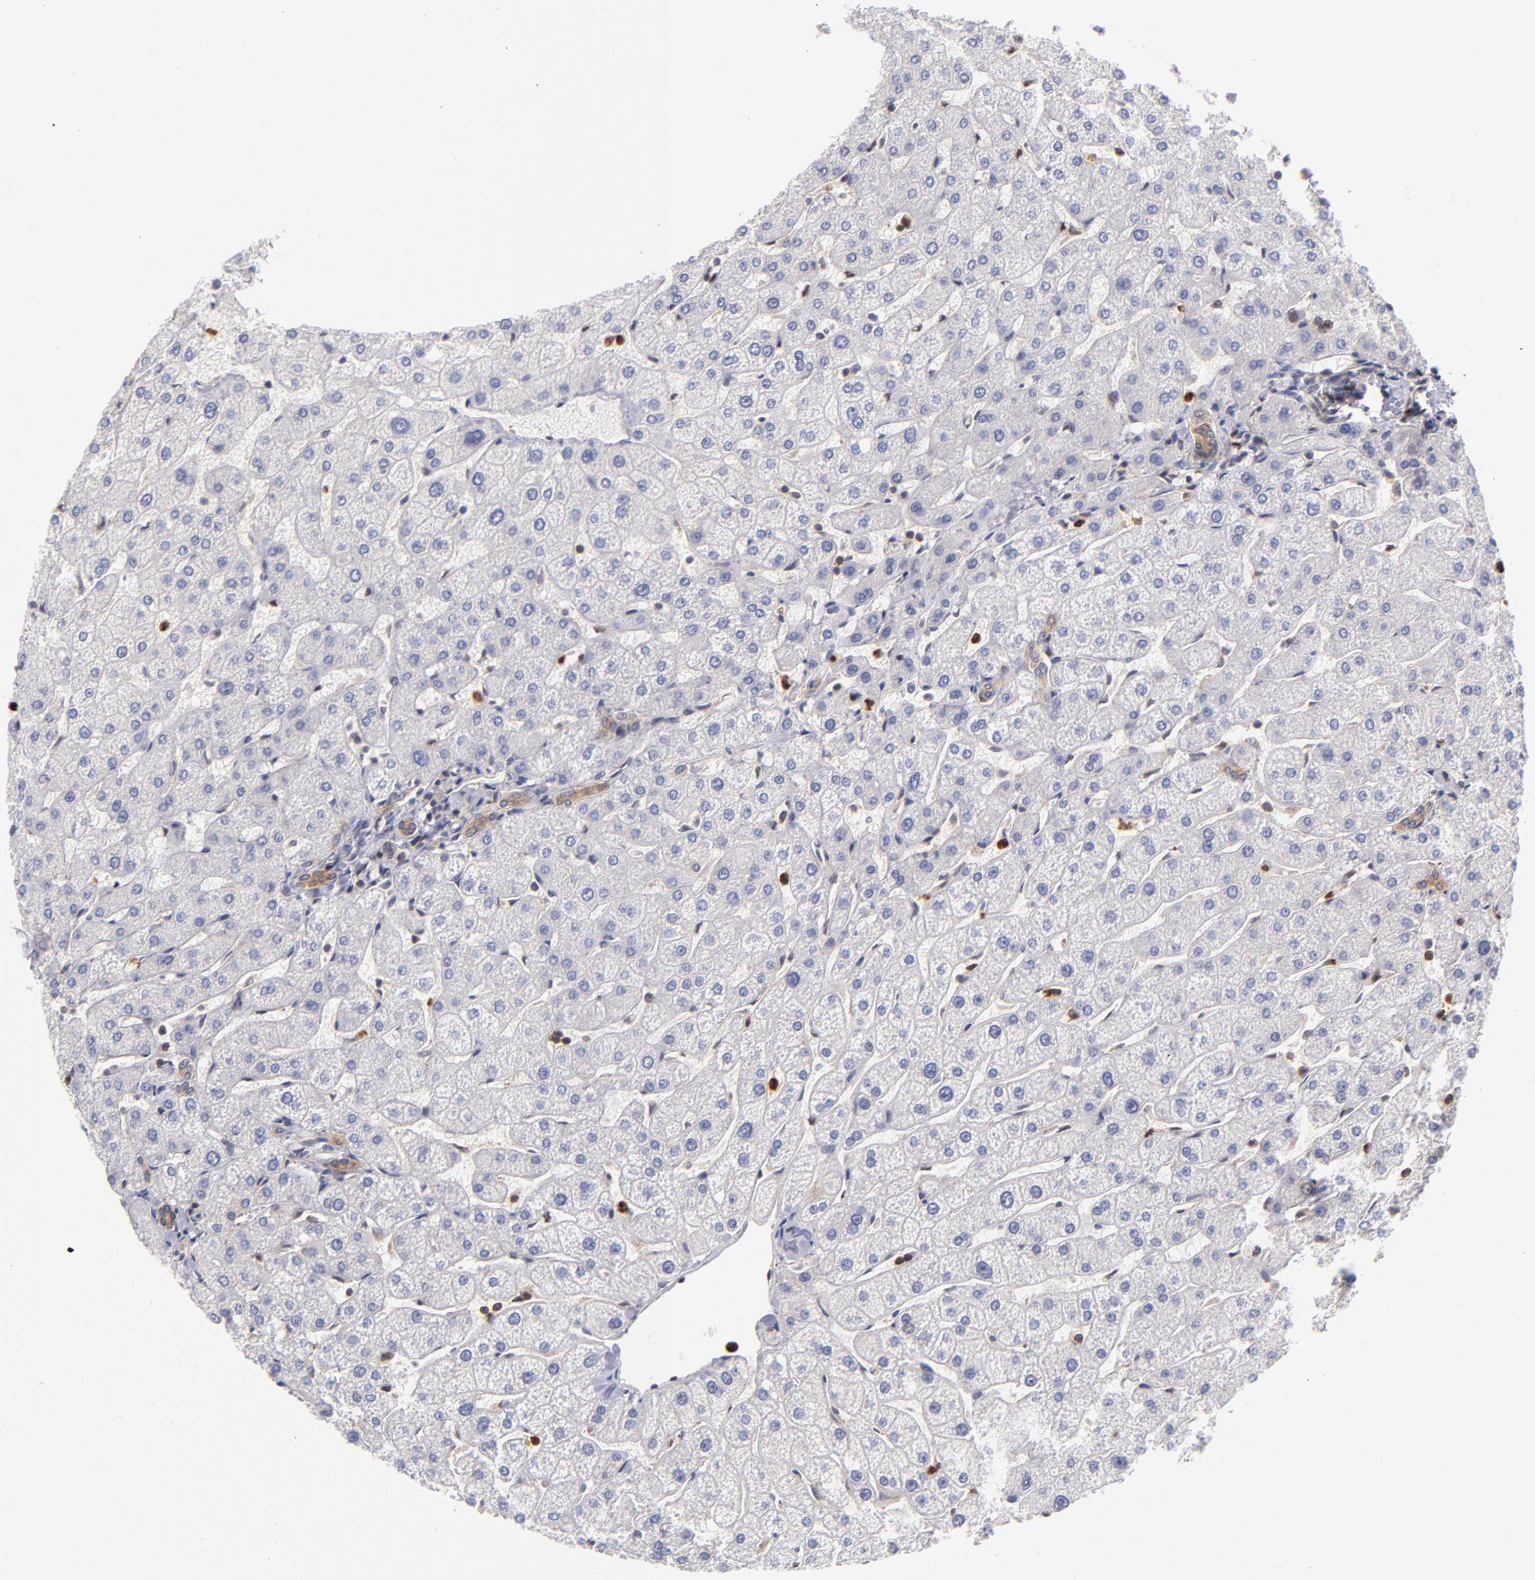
{"staining": {"intensity": "weak", "quantity": ">75%", "location": "cytoplasmic/membranous"}, "tissue": "liver", "cell_type": "Cholangiocytes", "image_type": "normal", "snomed": [{"axis": "morphology", "description": "Normal tissue, NOS"}, {"axis": "topography", "description": "Liver"}], "caption": "Cholangiocytes show low levels of weak cytoplasmic/membranous staining in about >75% of cells in normal human liver.", "gene": "YWHAB", "patient": {"sex": "male", "age": 67}}